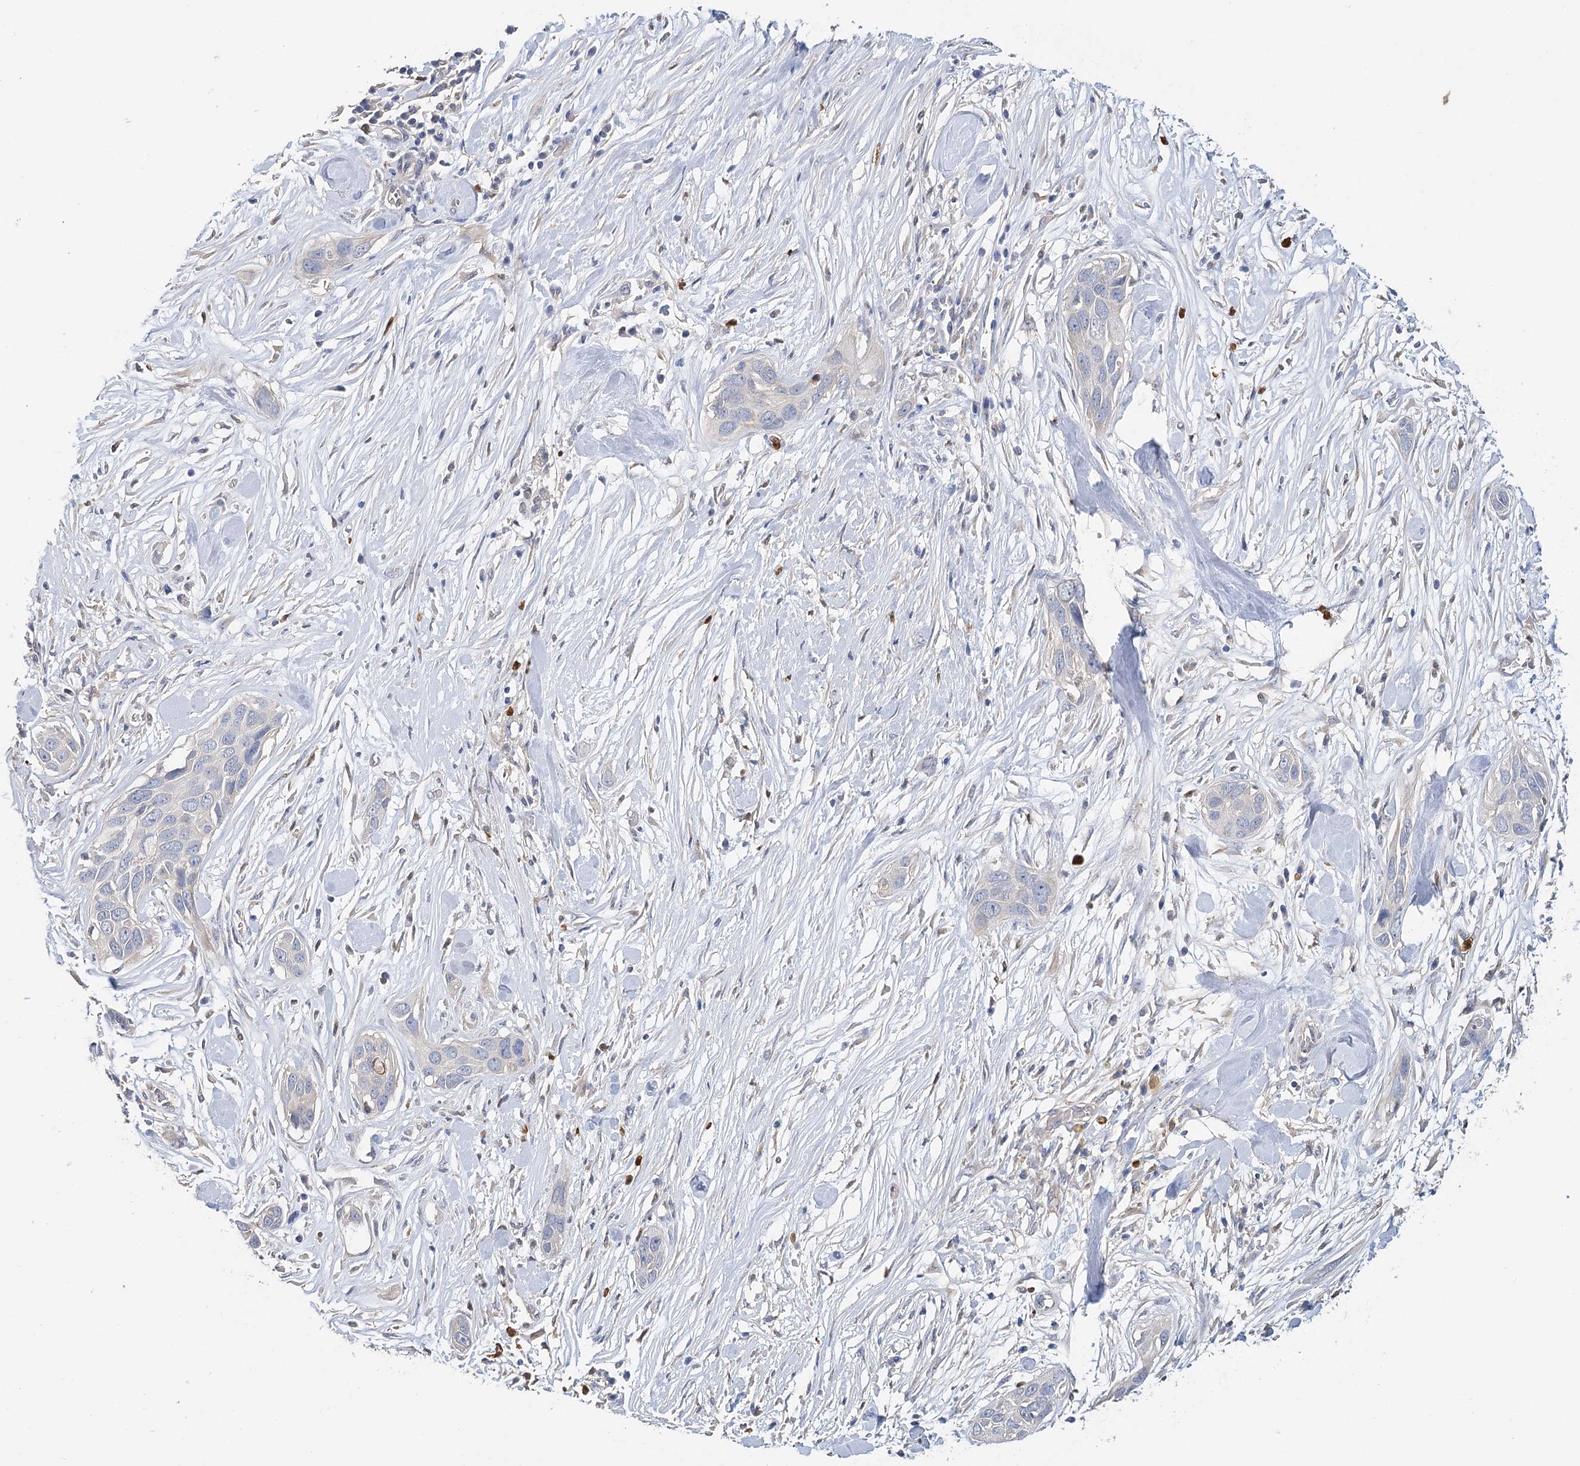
{"staining": {"intensity": "negative", "quantity": "none", "location": "none"}, "tissue": "pancreatic cancer", "cell_type": "Tumor cells", "image_type": "cancer", "snomed": [{"axis": "morphology", "description": "Adenocarcinoma, NOS"}, {"axis": "topography", "description": "Pancreas"}], "caption": "Immunohistochemistry (IHC) image of human pancreatic cancer (adenocarcinoma) stained for a protein (brown), which reveals no positivity in tumor cells.", "gene": "EPB41L5", "patient": {"sex": "female", "age": 60}}